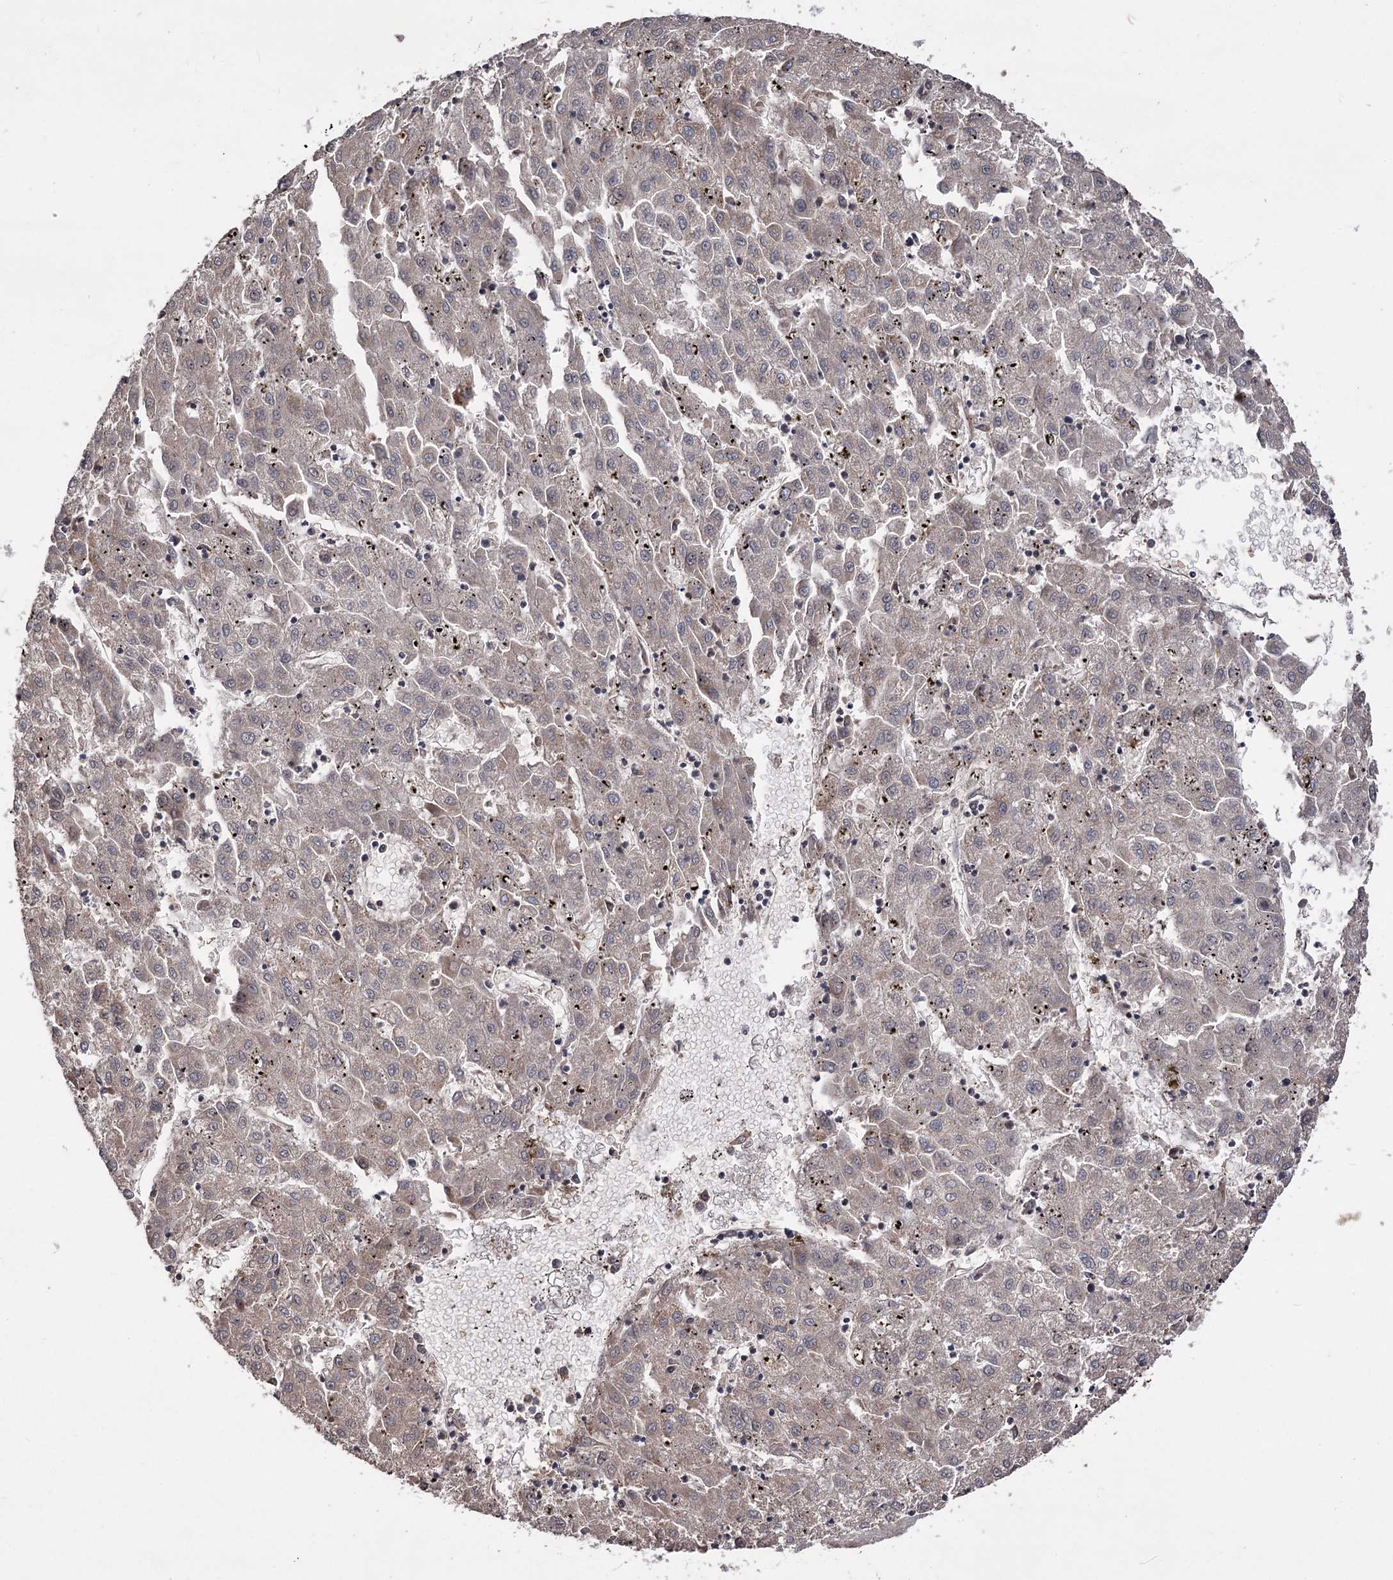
{"staining": {"intensity": "moderate", "quantity": "25%-75%", "location": "cytoplasmic/membranous"}, "tissue": "liver cancer", "cell_type": "Tumor cells", "image_type": "cancer", "snomed": [{"axis": "morphology", "description": "Carcinoma, Hepatocellular, NOS"}, {"axis": "topography", "description": "Liver"}], "caption": "The image exhibits staining of liver hepatocellular carcinoma, revealing moderate cytoplasmic/membranous protein staining (brown color) within tumor cells. Ihc stains the protein in brown and the nuclei are stained blue.", "gene": "RASSF3", "patient": {"sex": "male", "age": 72}}